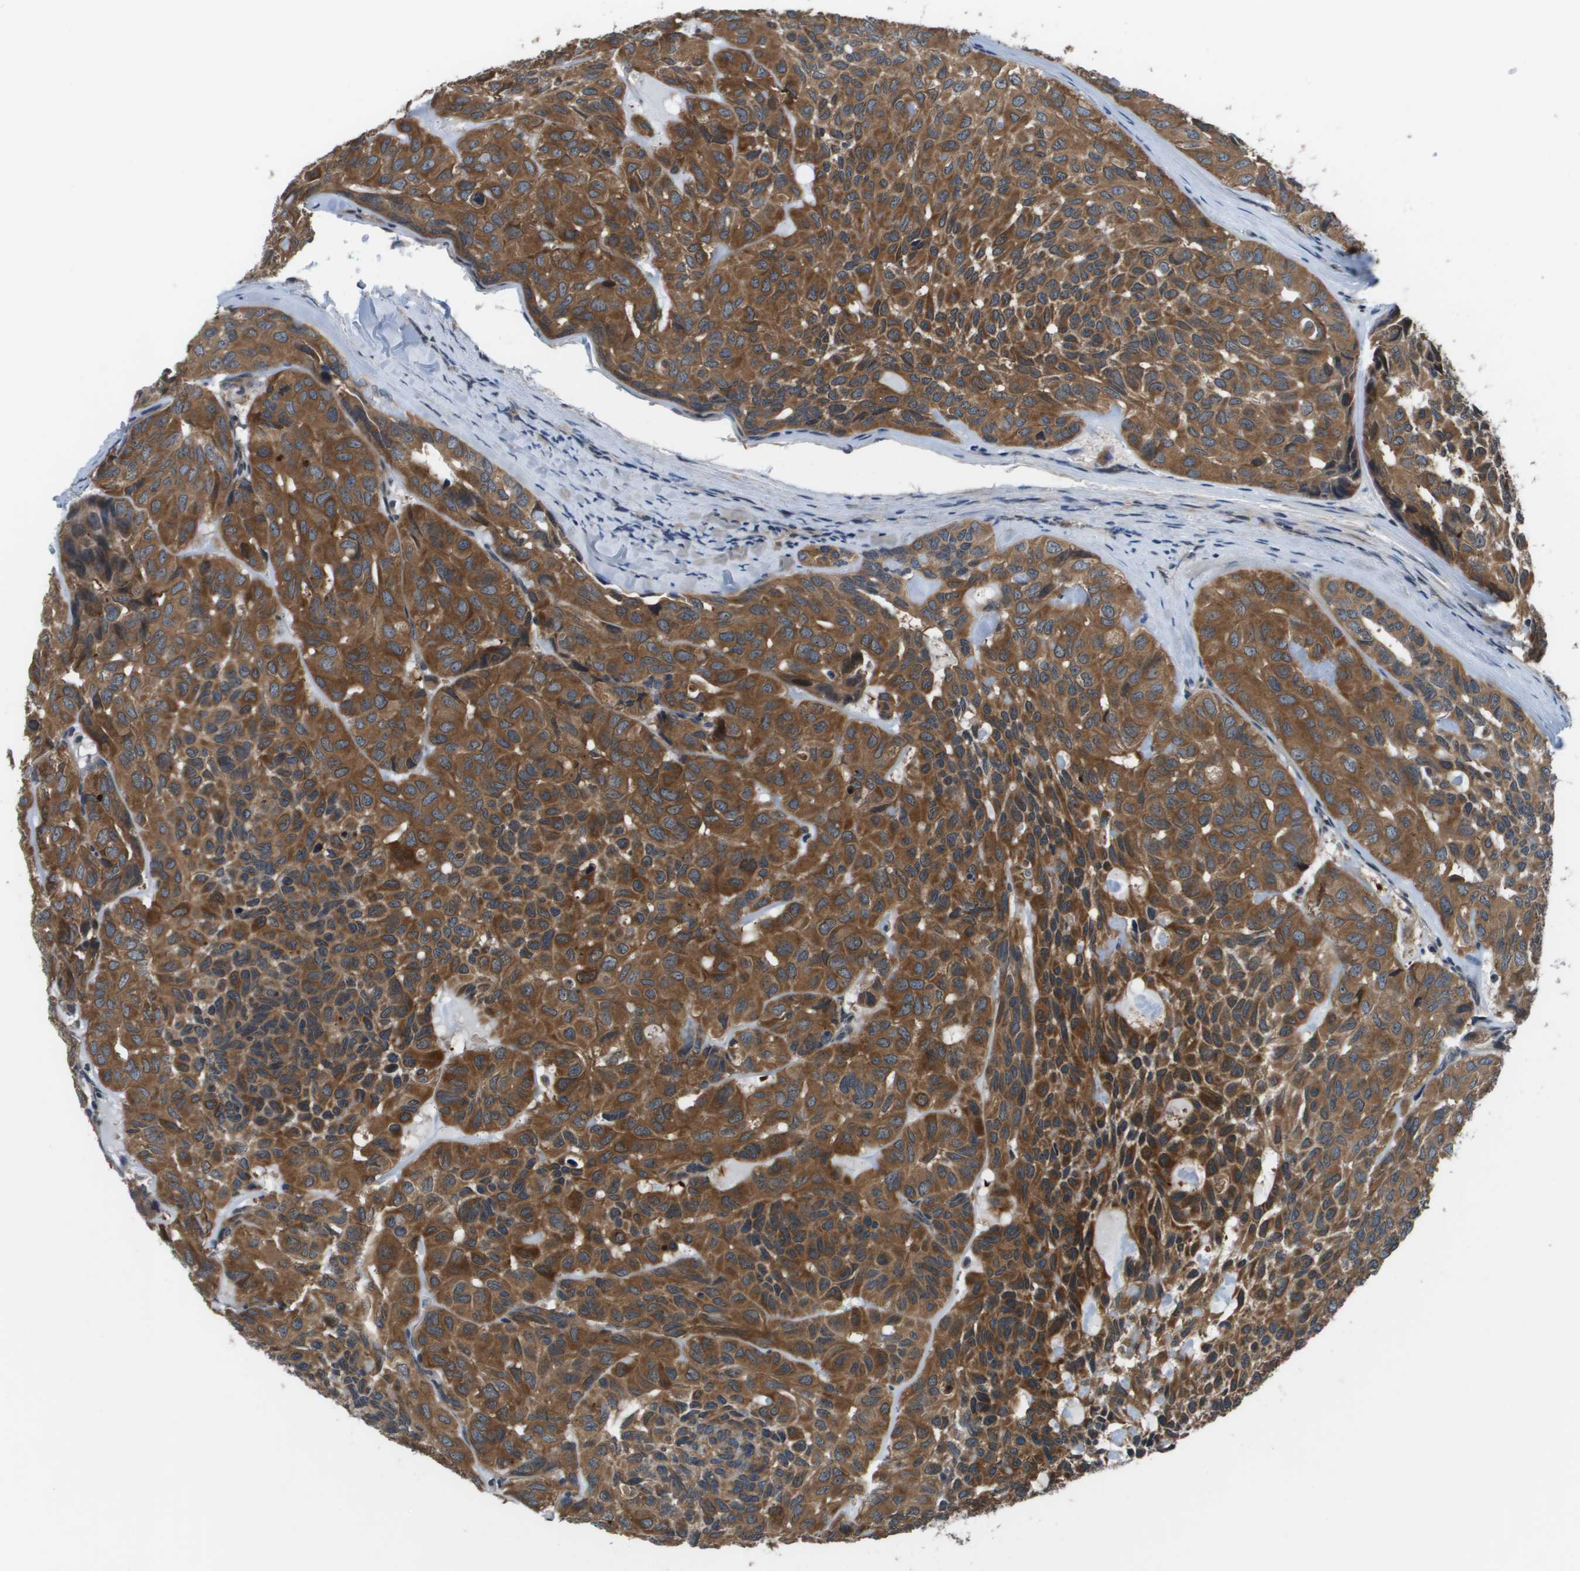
{"staining": {"intensity": "strong", "quantity": ">75%", "location": "cytoplasmic/membranous"}, "tissue": "head and neck cancer", "cell_type": "Tumor cells", "image_type": "cancer", "snomed": [{"axis": "morphology", "description": "Adenocarcinoma, NOS"}, {"axis": "topography", "description": "Salivary gland, NOS"}, {"axis": "topography", "description": "Head-Neck"}], "caption": "Protein analysis of head and neck cancer tissue shows strong cytoplasmic/membranous expression in approximately >75% of tumor cells.", "gene": "ENPP5", "patient": {"sex": "female", "age": 76}}